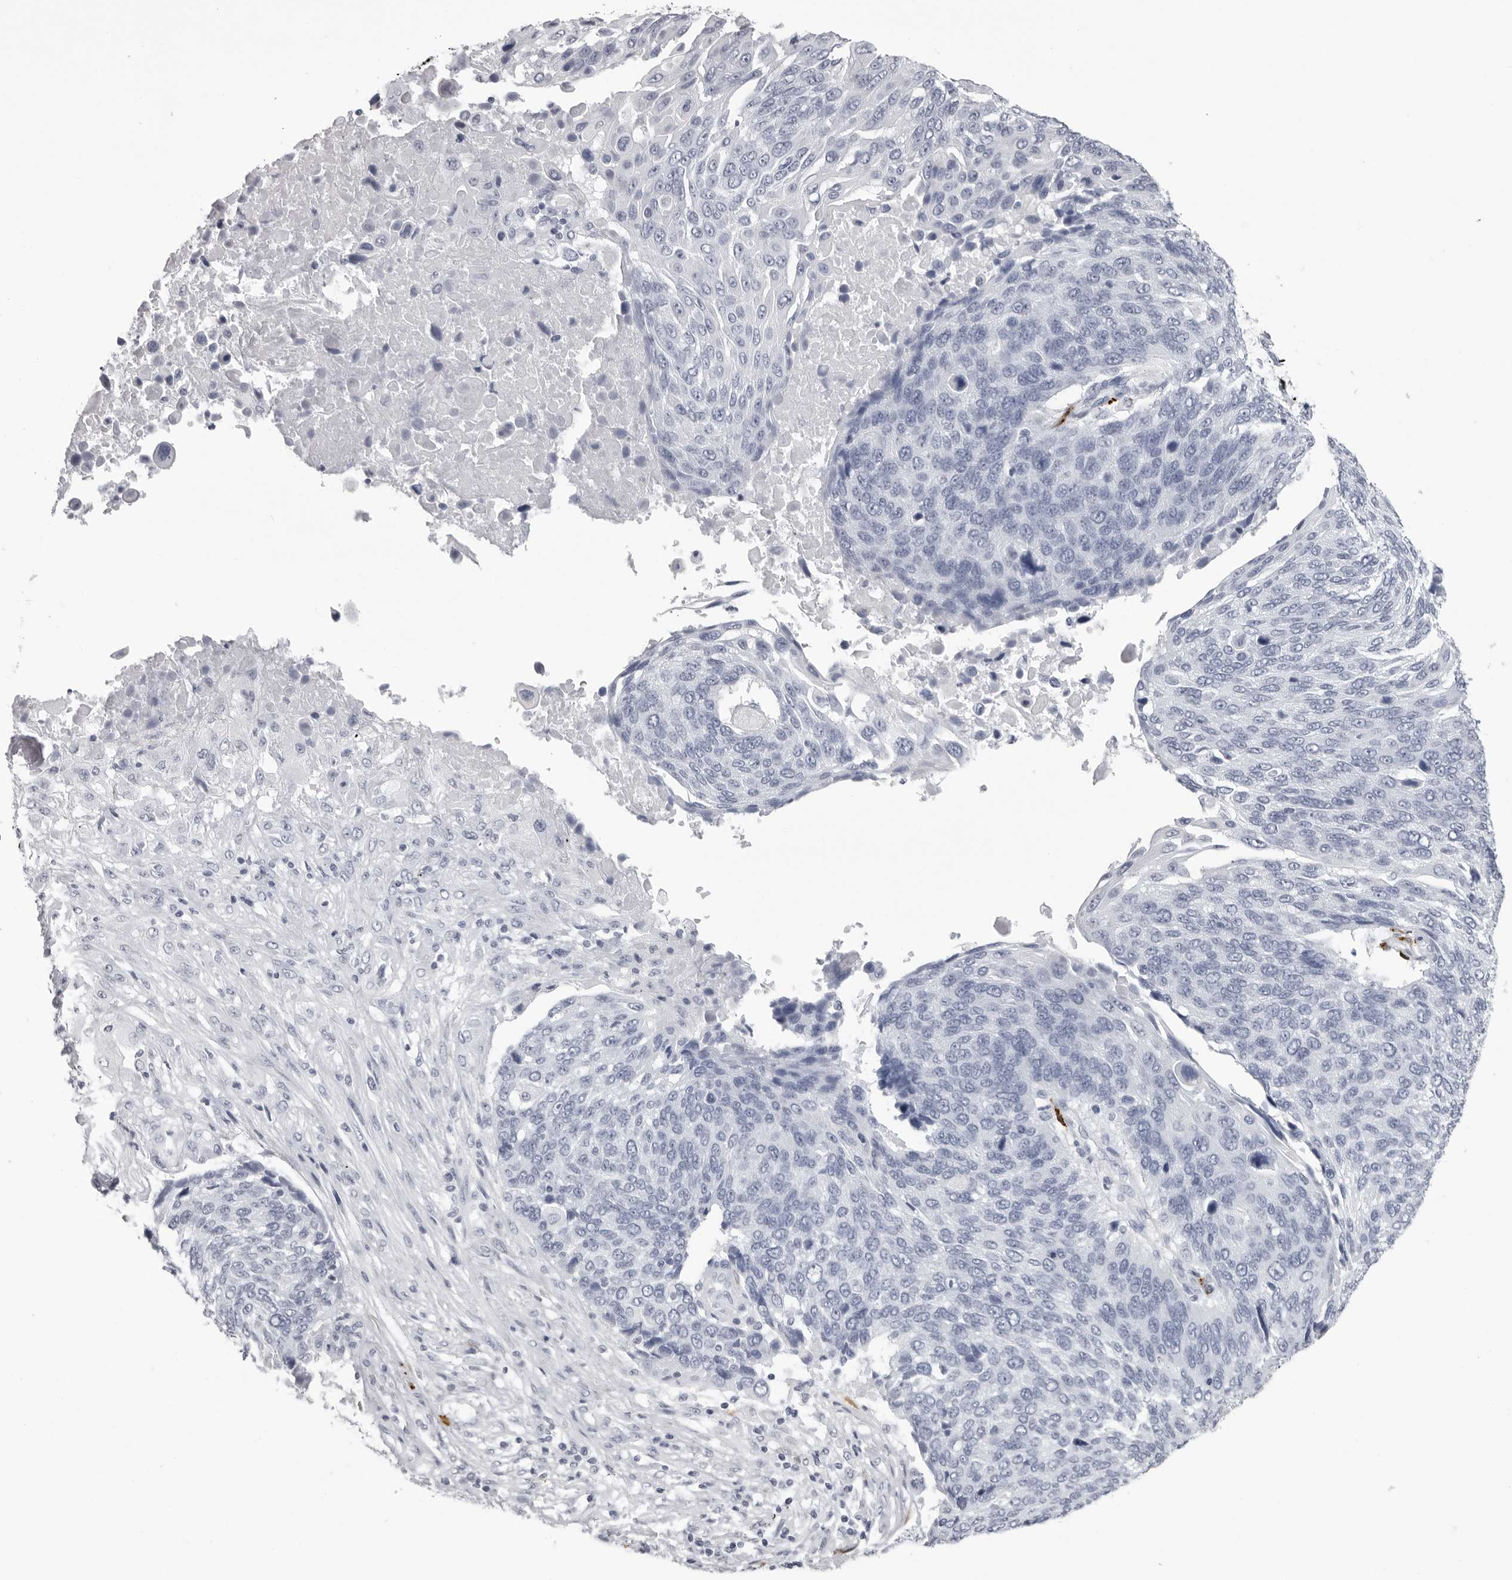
{"staining": {"intensity": "negative", "quantity": "none", "location": "none"}, "tissue": "lung cancer", "cell_type": "Tumor cells", "image_type": "cancer", "snomed": [{"axis": "morphology", "description": "Squamous cell carcinoma, NOS"}, {"axis": "topography", "description": "Lung"}], "caption": "Tumor cells are negative for brown protein staining in squamous cell carcinoma (lung).", "gene": "CST1", "patient": {"sex": "male", "age": 66}}